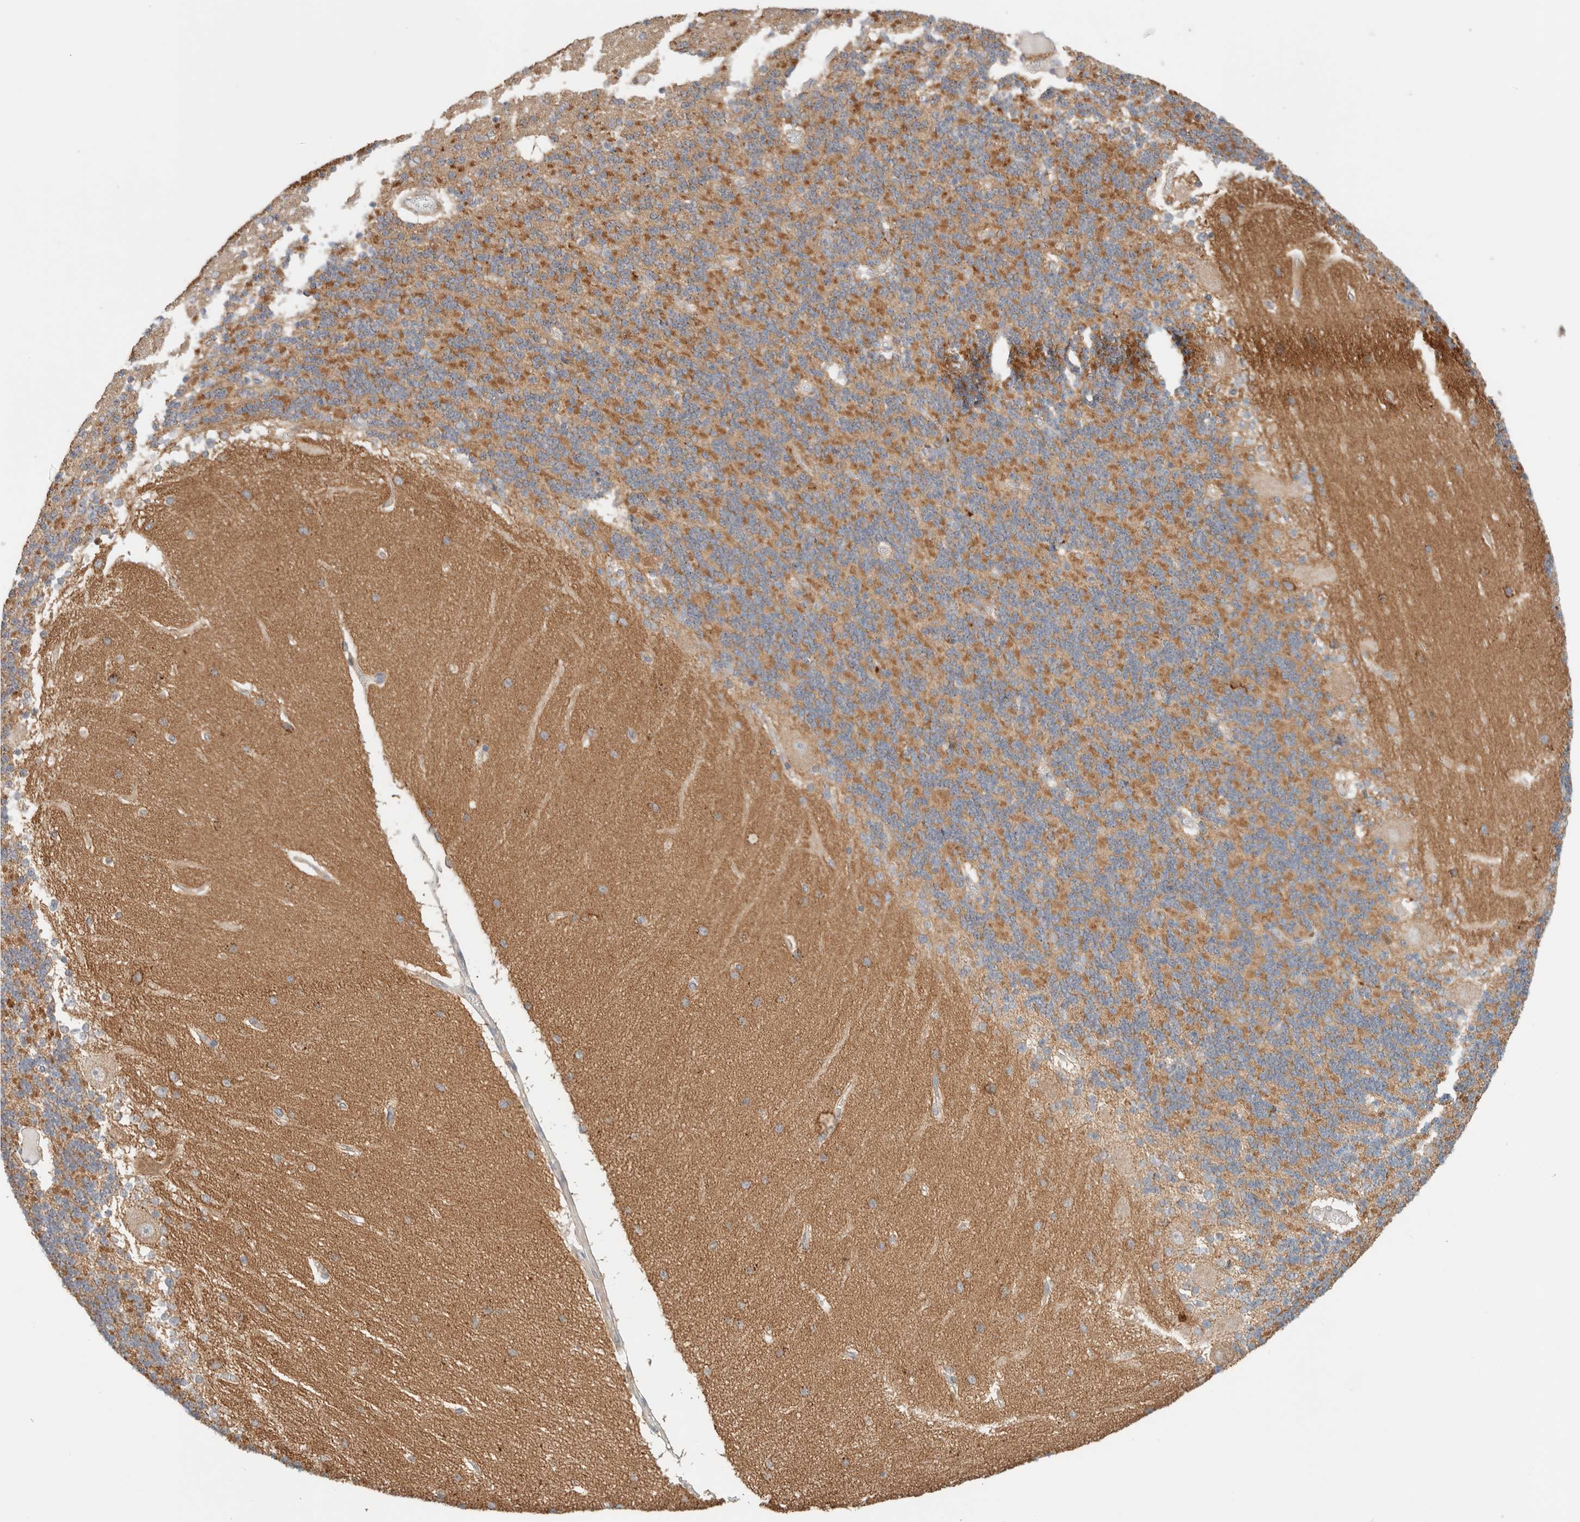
{"staining": {"intensity": "weak", "quantity": "<25%", "location": "cytoplasmic/membranous"}, "tissue": "cerebellum", "cell_type": "Cells in granular layer", "image_type": "normal", "snomed": [{"axis": "morphology", "description": "Normal tissue, NOS"}, {"axis": "topography", "description": "Cerebellum"}], "caption": "Human cerebellum stained for a protein using immunohistochemistry (IHC) displays no staining in cells in granular layer.", "gene": "MRM3", "patient": {"sex": "female", "age": 54}}